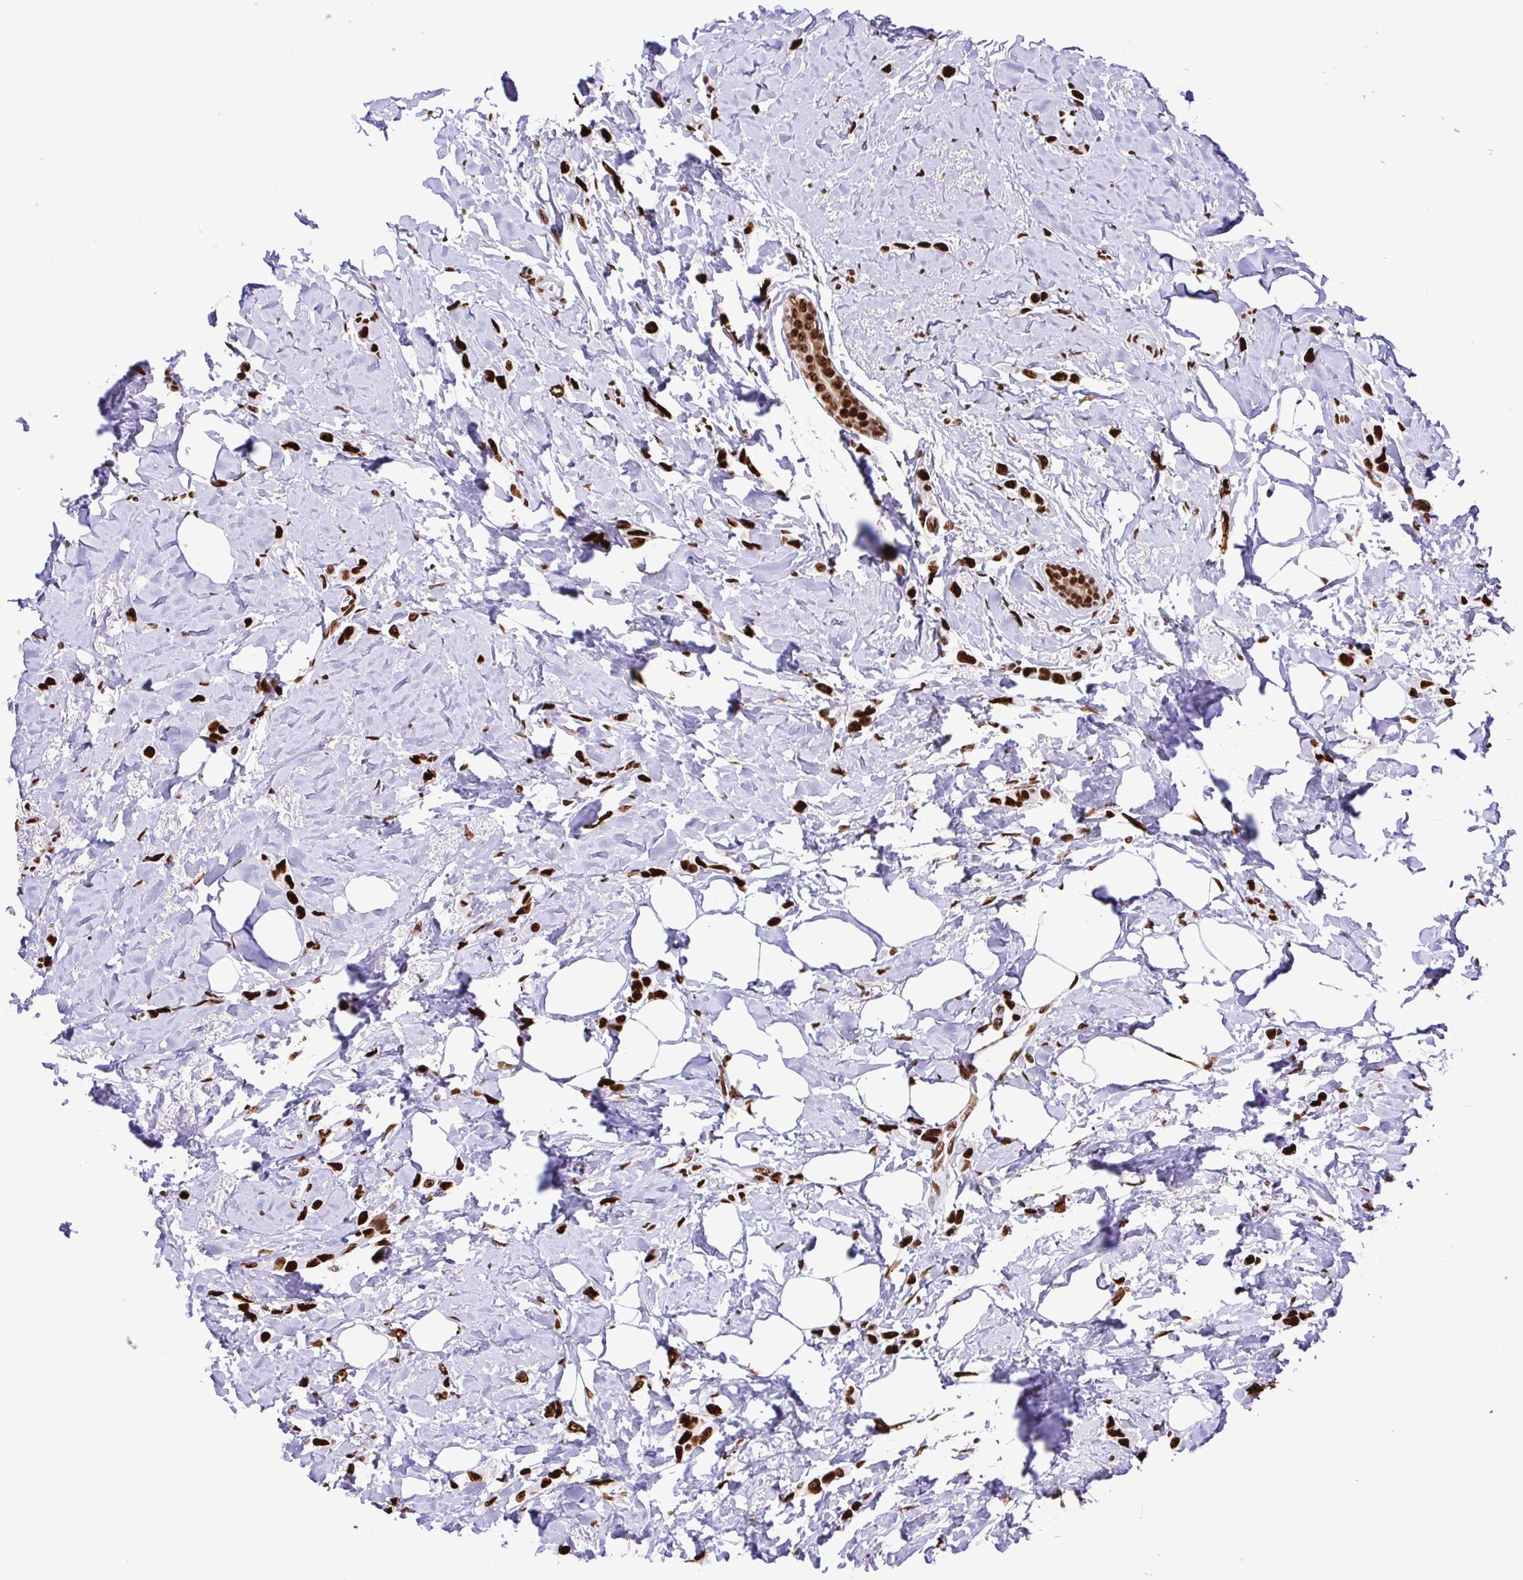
{"staining": {"intensity": "strong", "quantity": ">75%", "location": "nuclear"}, "tissue": "breast cancer", "cell_type": "Tumor cells", "image_type": "cancer", "snomed": [{"axis": "morphology", "description": "Lobular carcinoma"}, {"axis": "topography", "description": "Breast"}], "caption": "A histopathology image showing strong nuclear staining in about >75% of tumor cells in breast cancer (lobular carcinoma), as visualized by brown immunohistochemical staining.", "gene": "TRIM28", "patient": {"sex": "female", "age": 66}}